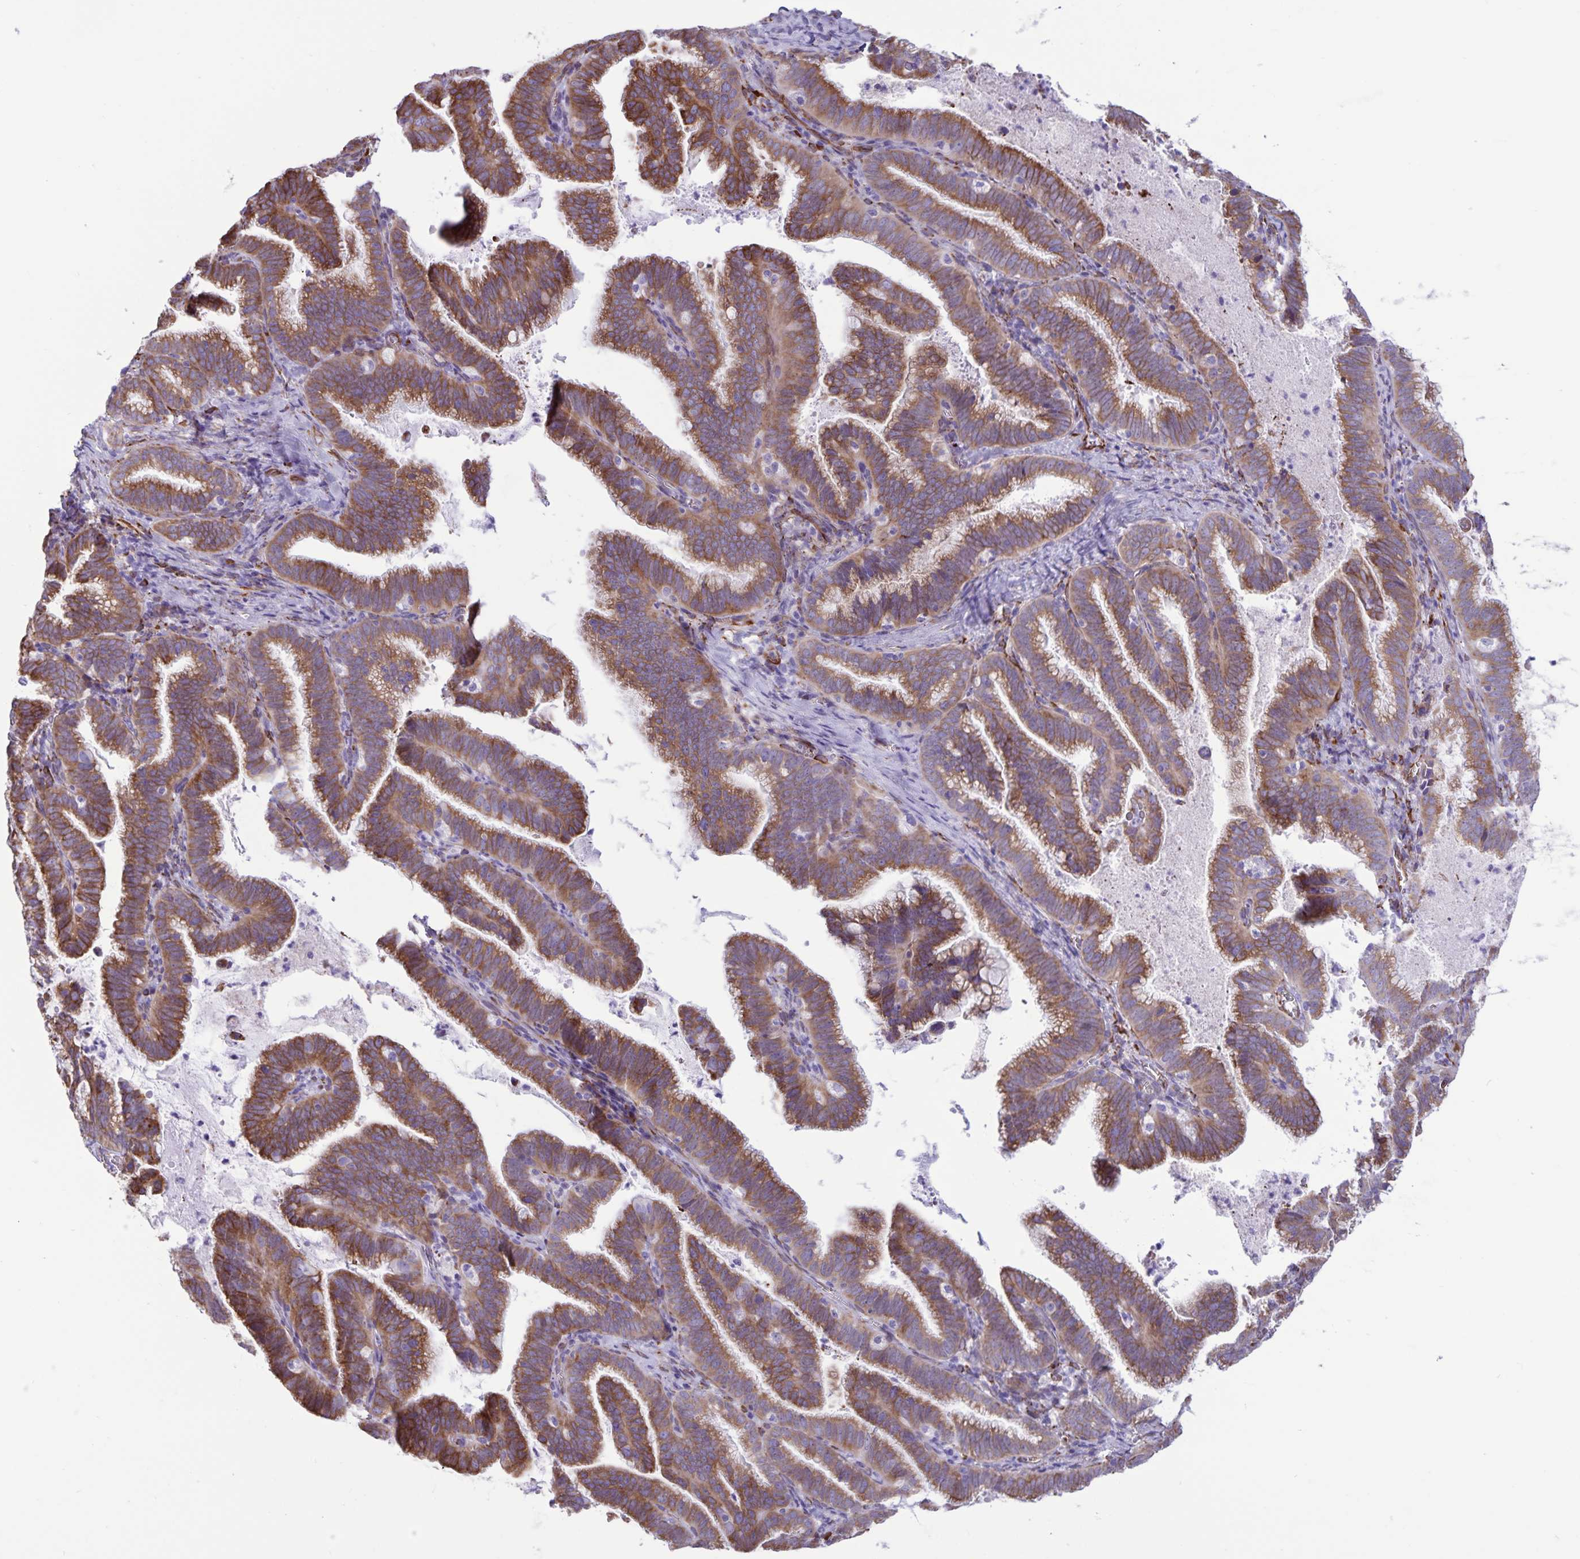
{"staining": {"intensity": "moderate", "quantity": ">75%", "location": "cytoplasmic/membranous"}, "tissue": "cervical cancer", "cell_type": "Tumor cells", "image_type": "cancer", "snomed": [{"axis": "morphology", "description": "Adenocarcinoma, NOS"}, {"axis": "topography", "description": "Cervix"}], "caption": "Immunohistochemical staining of human cervical adenocarcinoma demonstrates medium levels of moderate cytoplasmic/membranous positivity in approximately >75% of tumor cells.", "gene": "RCN1", "patient": {"sex": "female", "age": 61}}